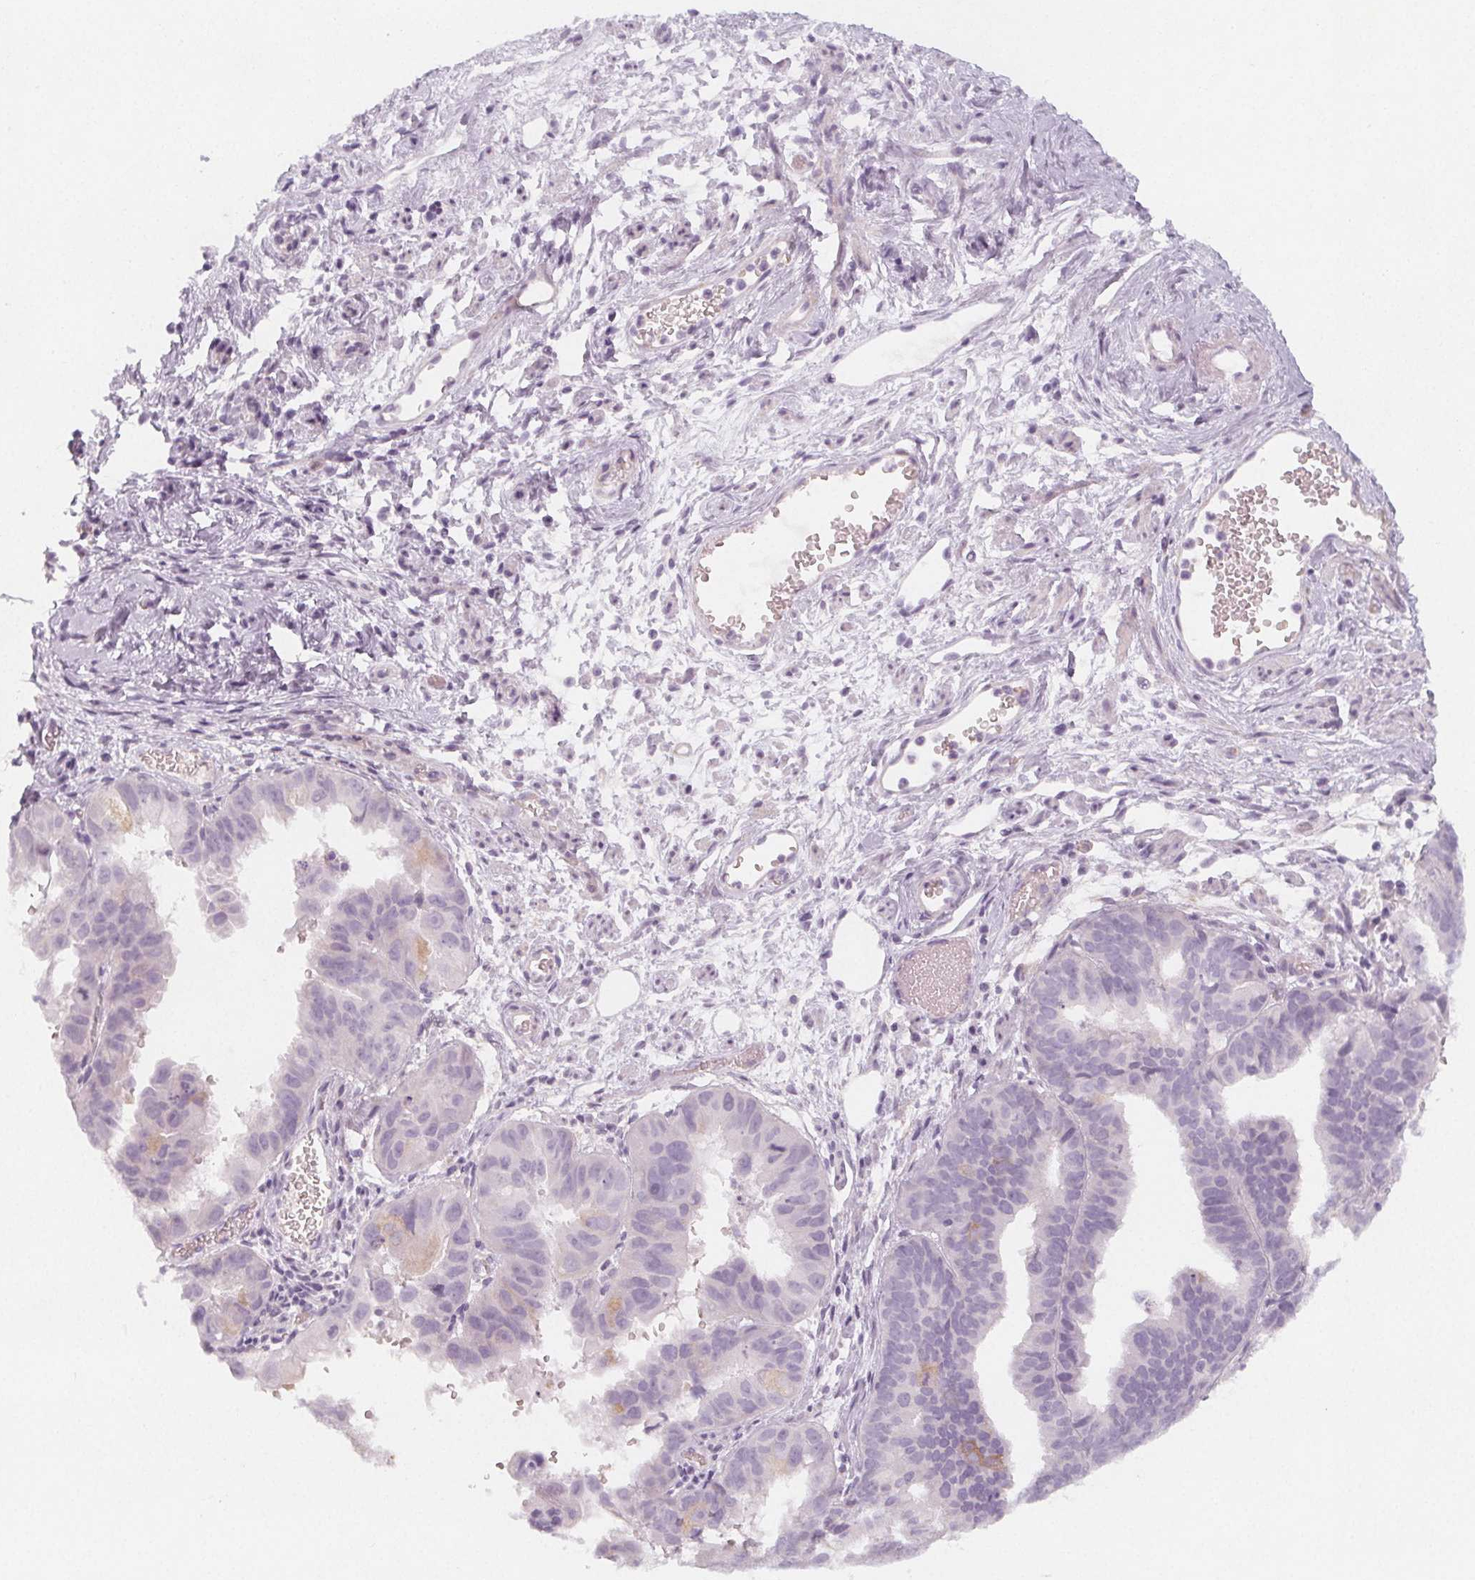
{"staining": {"intensity": "moderate", "quantity": "<25%", "location": "cytoplasmic/membranous"}, "tissue": "ovarian cancer", "cell_type": "Tumor cells", "image_type": "cancer", "snomed": [{"axis": "morphology", "description": "Carcinoma, endometroid"}, {"axis": "topography", "description": "Ovary"}], "caption": "Brown immunohistochemical staining in human endometroid carcinoma (ovarian) demonstrates moderate cytoplasmic/membranous positivity in approximately <25% of tumor cells.", "gene": "MAP1A", "patient": {"sex": "female", "age": 85}}